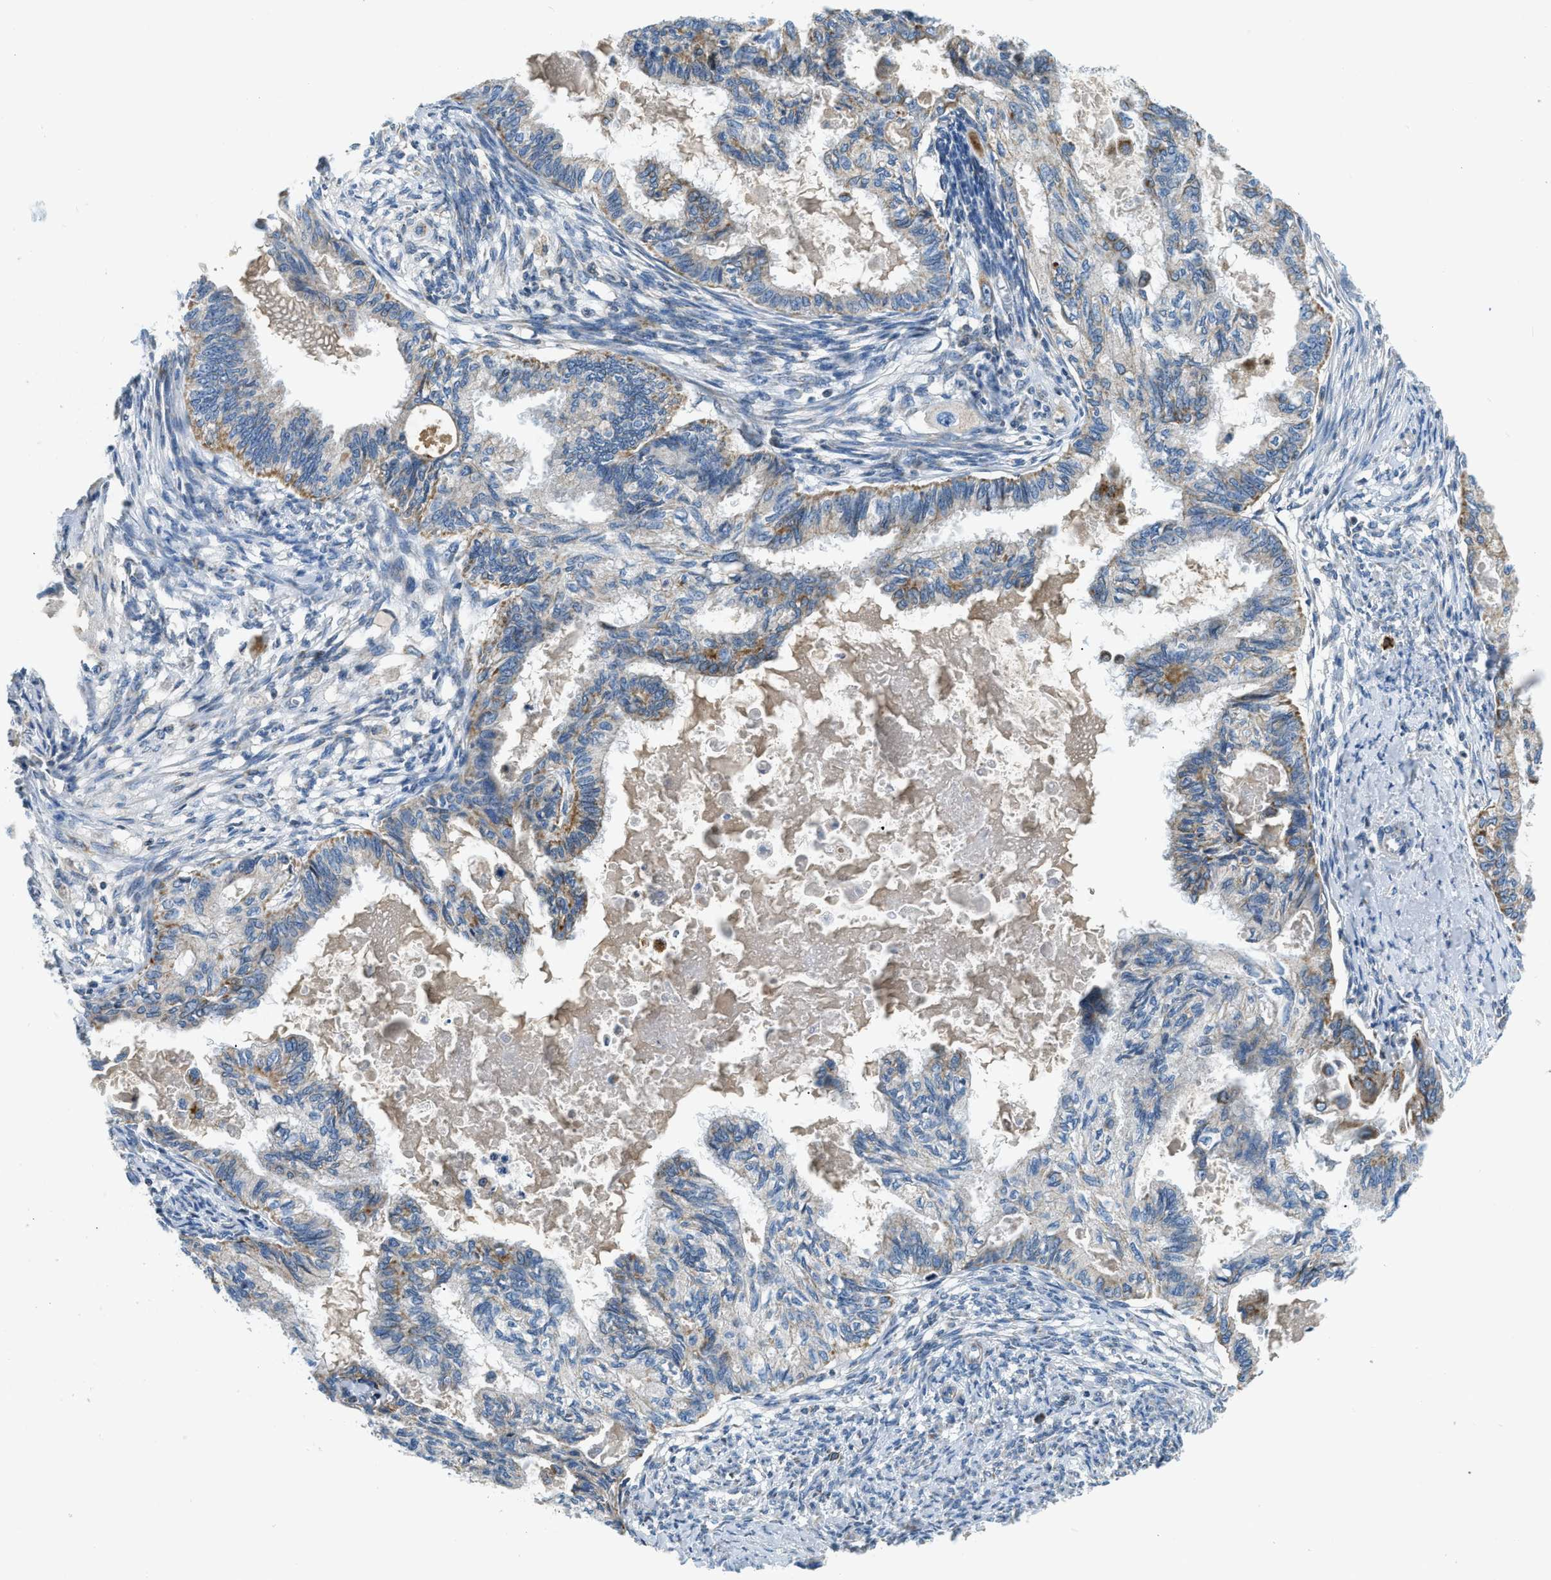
{"staining": {"intensity": "moderate", "quantity": "25%-75%", "location": "cytoplasmic/membranous"}, "tissue": "cervical cancer", "cell_type": "Tumor cells", "image_type": "cancer", "snomed": [{"axis": "morphology", "description": "Normal tissue, NOS"}, {"axis": "morphology", "description": "Adenocarcinoma, NOS"}, {"axis": "topography", "description": "Cervix"}, {"axis": "topography", "description": "Endometrium"}], "caption": "Cervical cancer (adenocarcinoma) stained with IHC demonstrates moderate cytoplasmic/membranous positivity in approximately 25%-75% of tumor cells.", "gene": "ACADVL", "patient": {"sex": "female", "age": 86}}